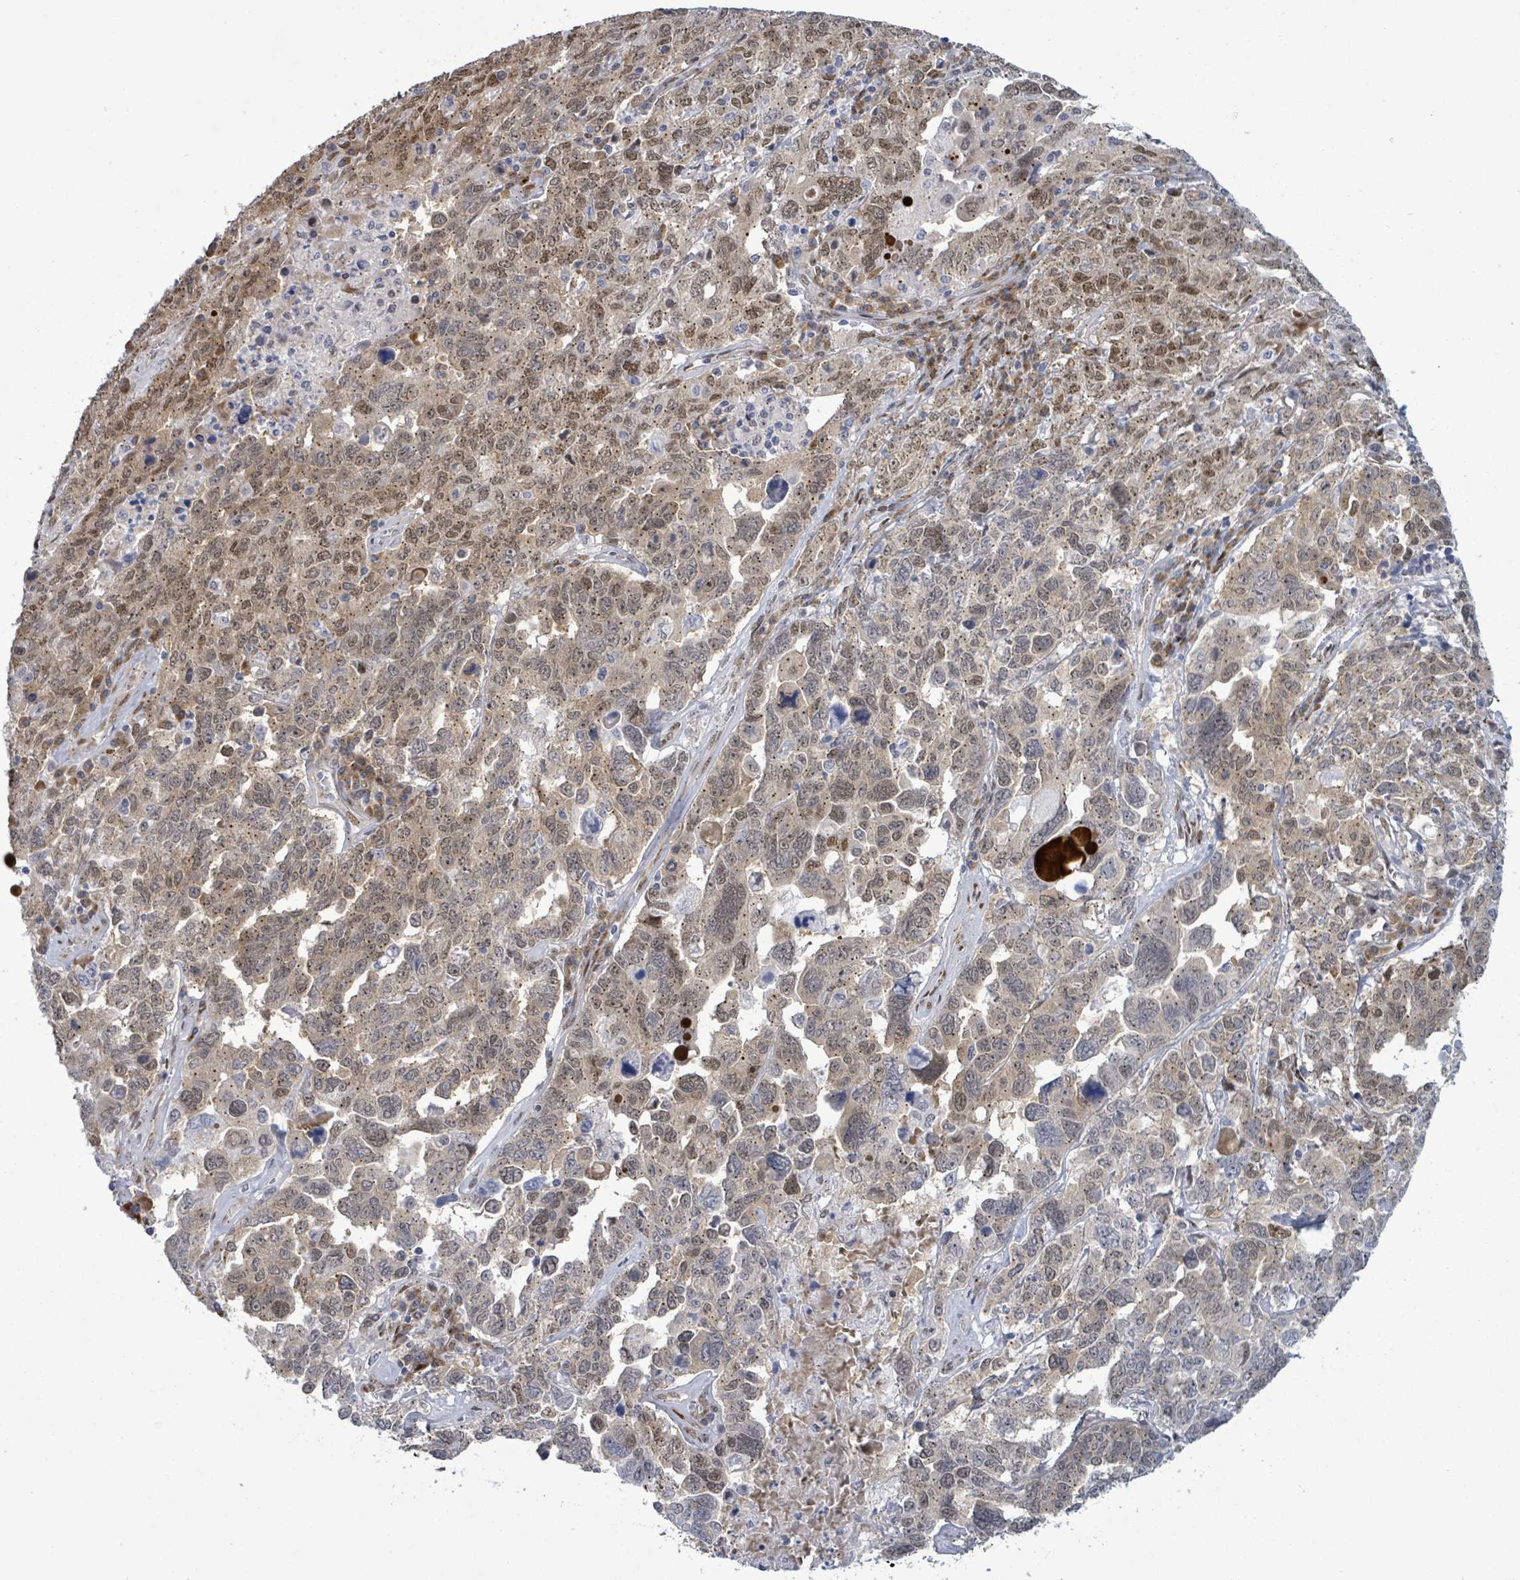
{"staining": {"intensity": "moderate", "quantity": "25%-75%", "location": "nuclear"}, "tissue": "ovarian cancer", "cell_type": "Tumor cells", "image_type": "cancer", "snomed": [{"axis": "morphology", "description": "Carcinoma, endometroid"}, {"axis": "topography", "description": "Ovary"}], "caption": "Immunohistochemical staining of ovarian cancer (endometroid carcinoma) shows medium levels of moderate nuclear protein positivity in about 25%-75% of tumor cells.", "gene": "TUSC1", "patient": {"sex": "female", "age": 62}}